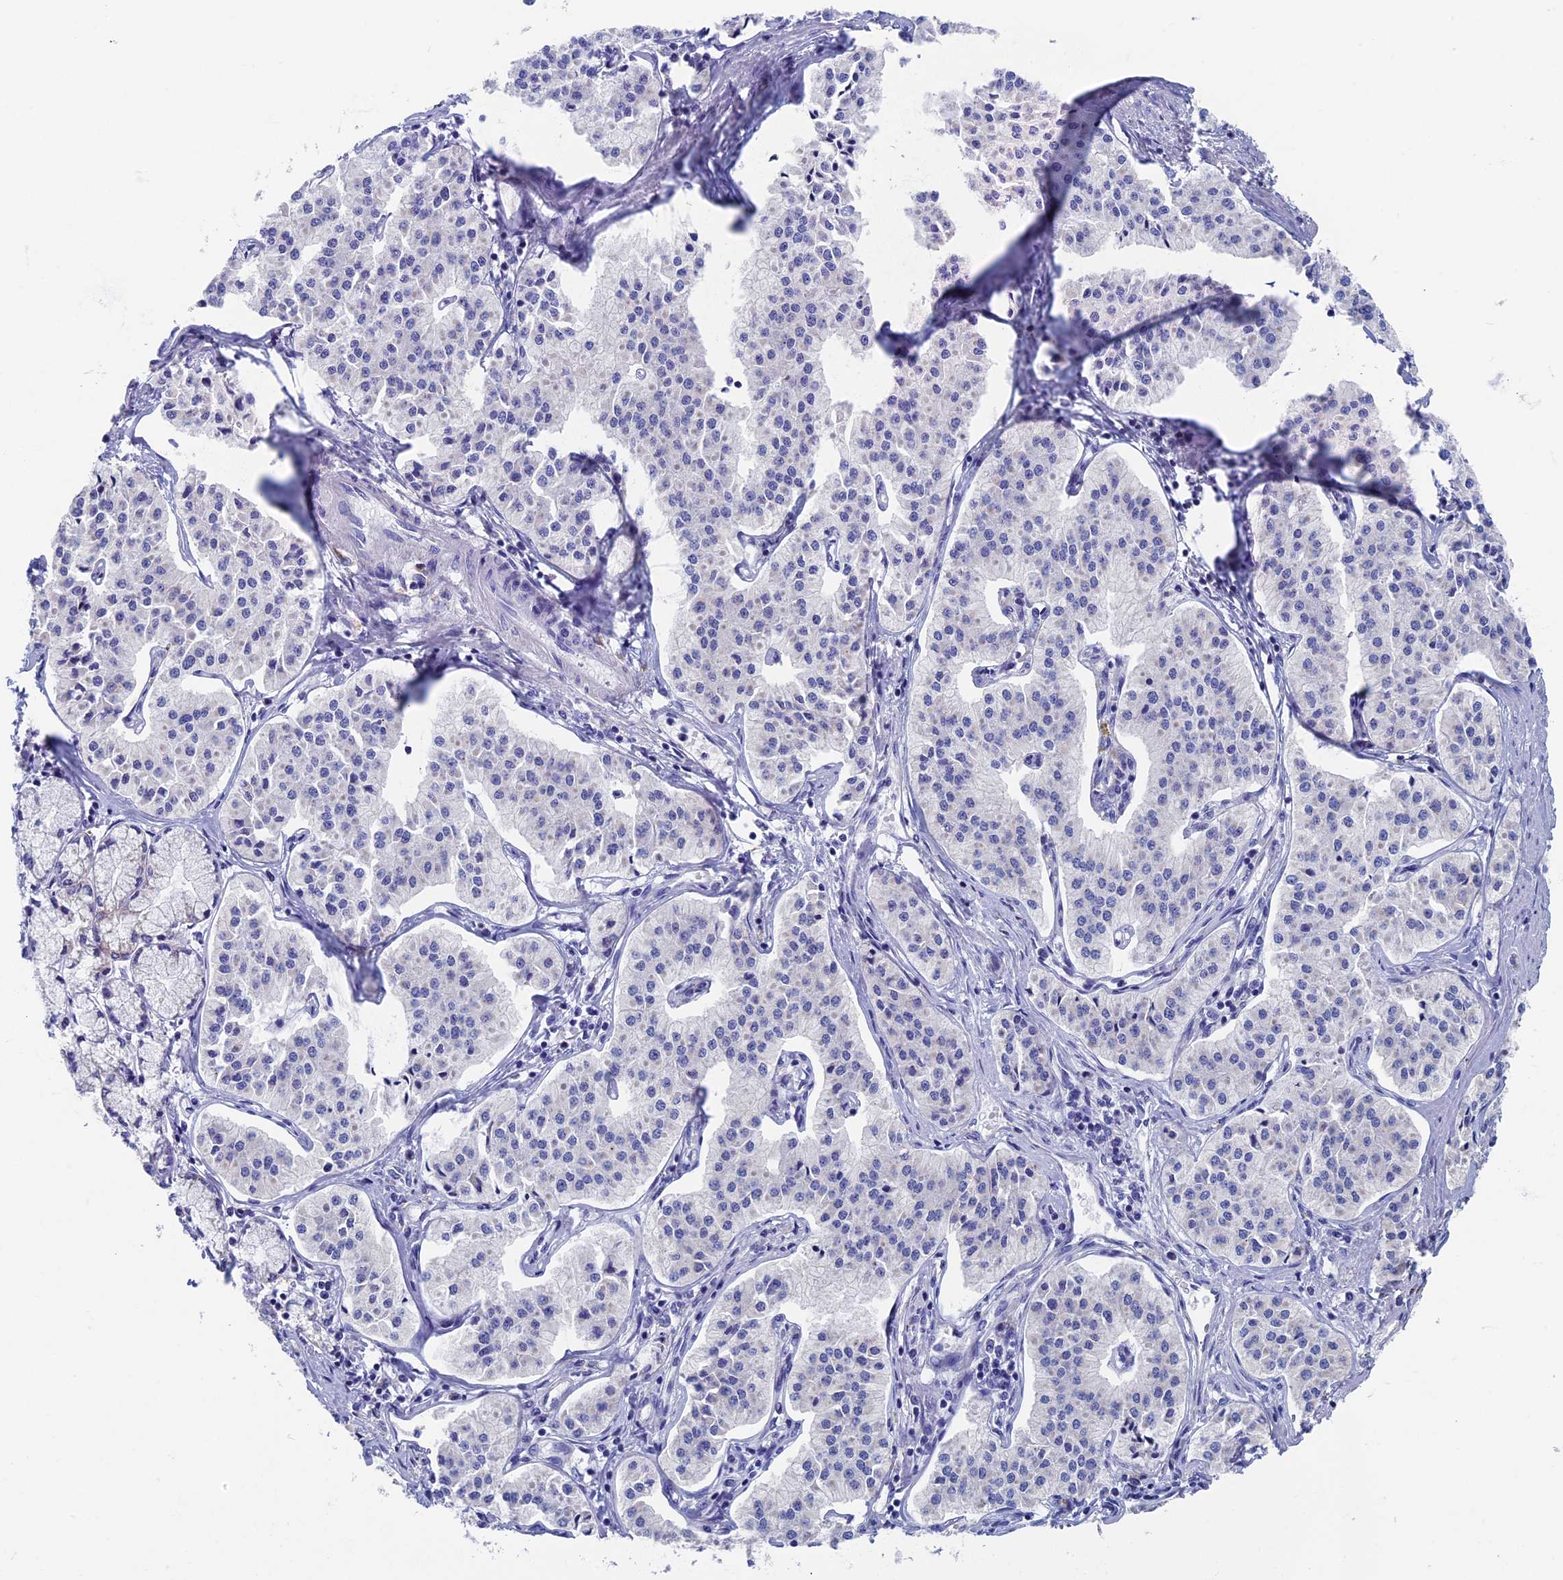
{"staining": {"intensity": "negative", "quantity": "none", "location": "none"}, "tissue": "pancreatic cancer", "cell_type": "Tumor cells", "image_type": "cancer", "snomed": [{"axis": "morphology", "description": "Adenocarcinoma, NOS"}, {"axis": "topography", "description": "Pancreas"}], "caption": "IHC image of neoplastic tissue: human pancreatic cancer stained with DAB (3,3'-diaminobenzidine) exhibits no significant protein staining in tumor cells.", "gene": "OAT", "patient": {"sex": "female", "age": 50}}